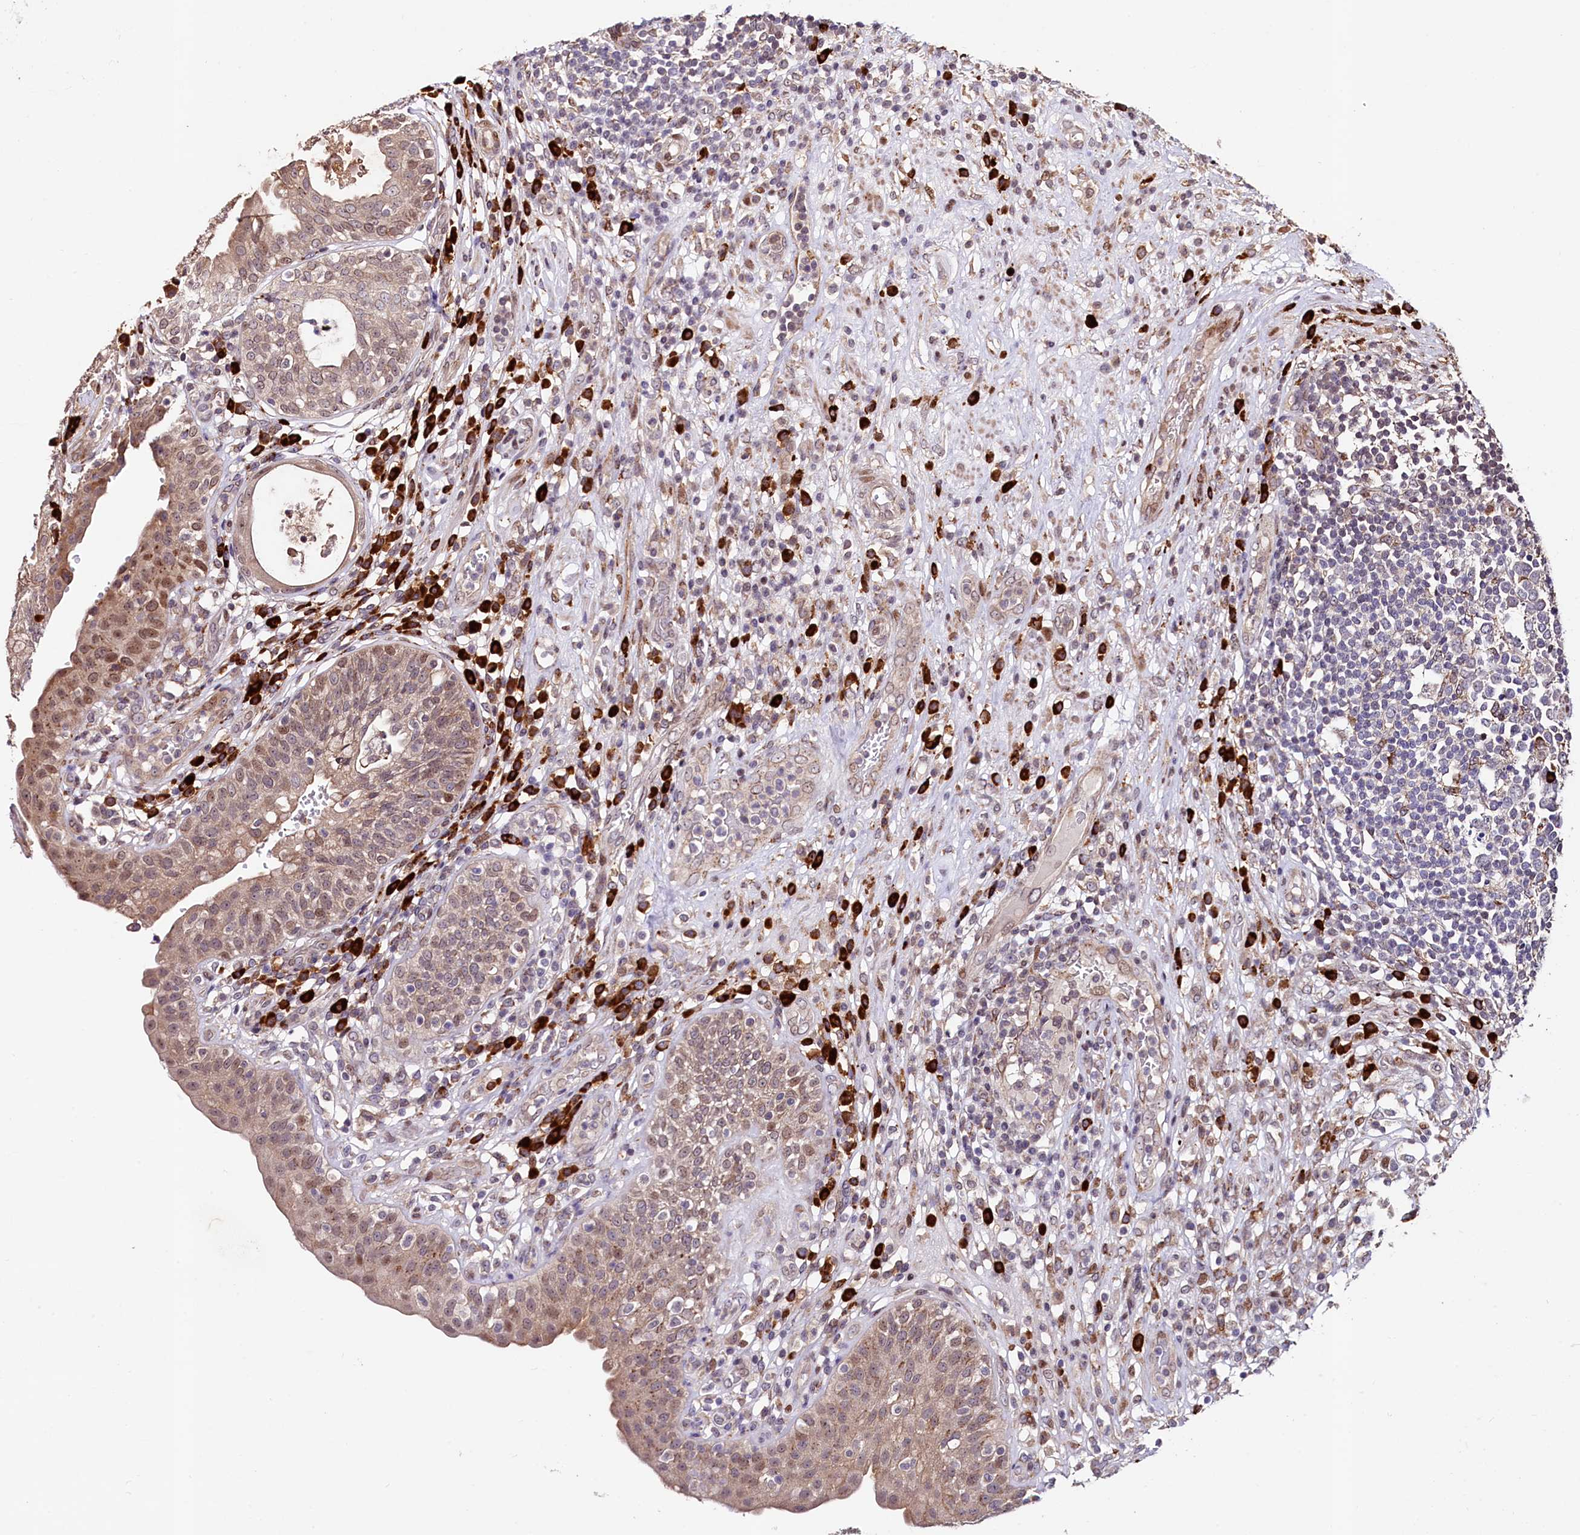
{"staining": {"intensity": "moderate", "quantity": ">75%", "location": "cytoplasmic/membranous,nuclear"}, "tissue": "urinary bladder", "cell_type": "Urothelial cells", "image_type": "normal", "snomed": [{"axis": "morphology", "description": "Normal tissue, NOS"}, {"axis": "topography", "description": "Urinary bladder"}], "caption": "IHC of normal human urinary bladder displays medium levels of moderate cytoplasmic/membranous,nuclear positivity in about >75% of urothelial cells.", "gene": "C5orf15", "patient": {"sex": "female", "age": 62}}